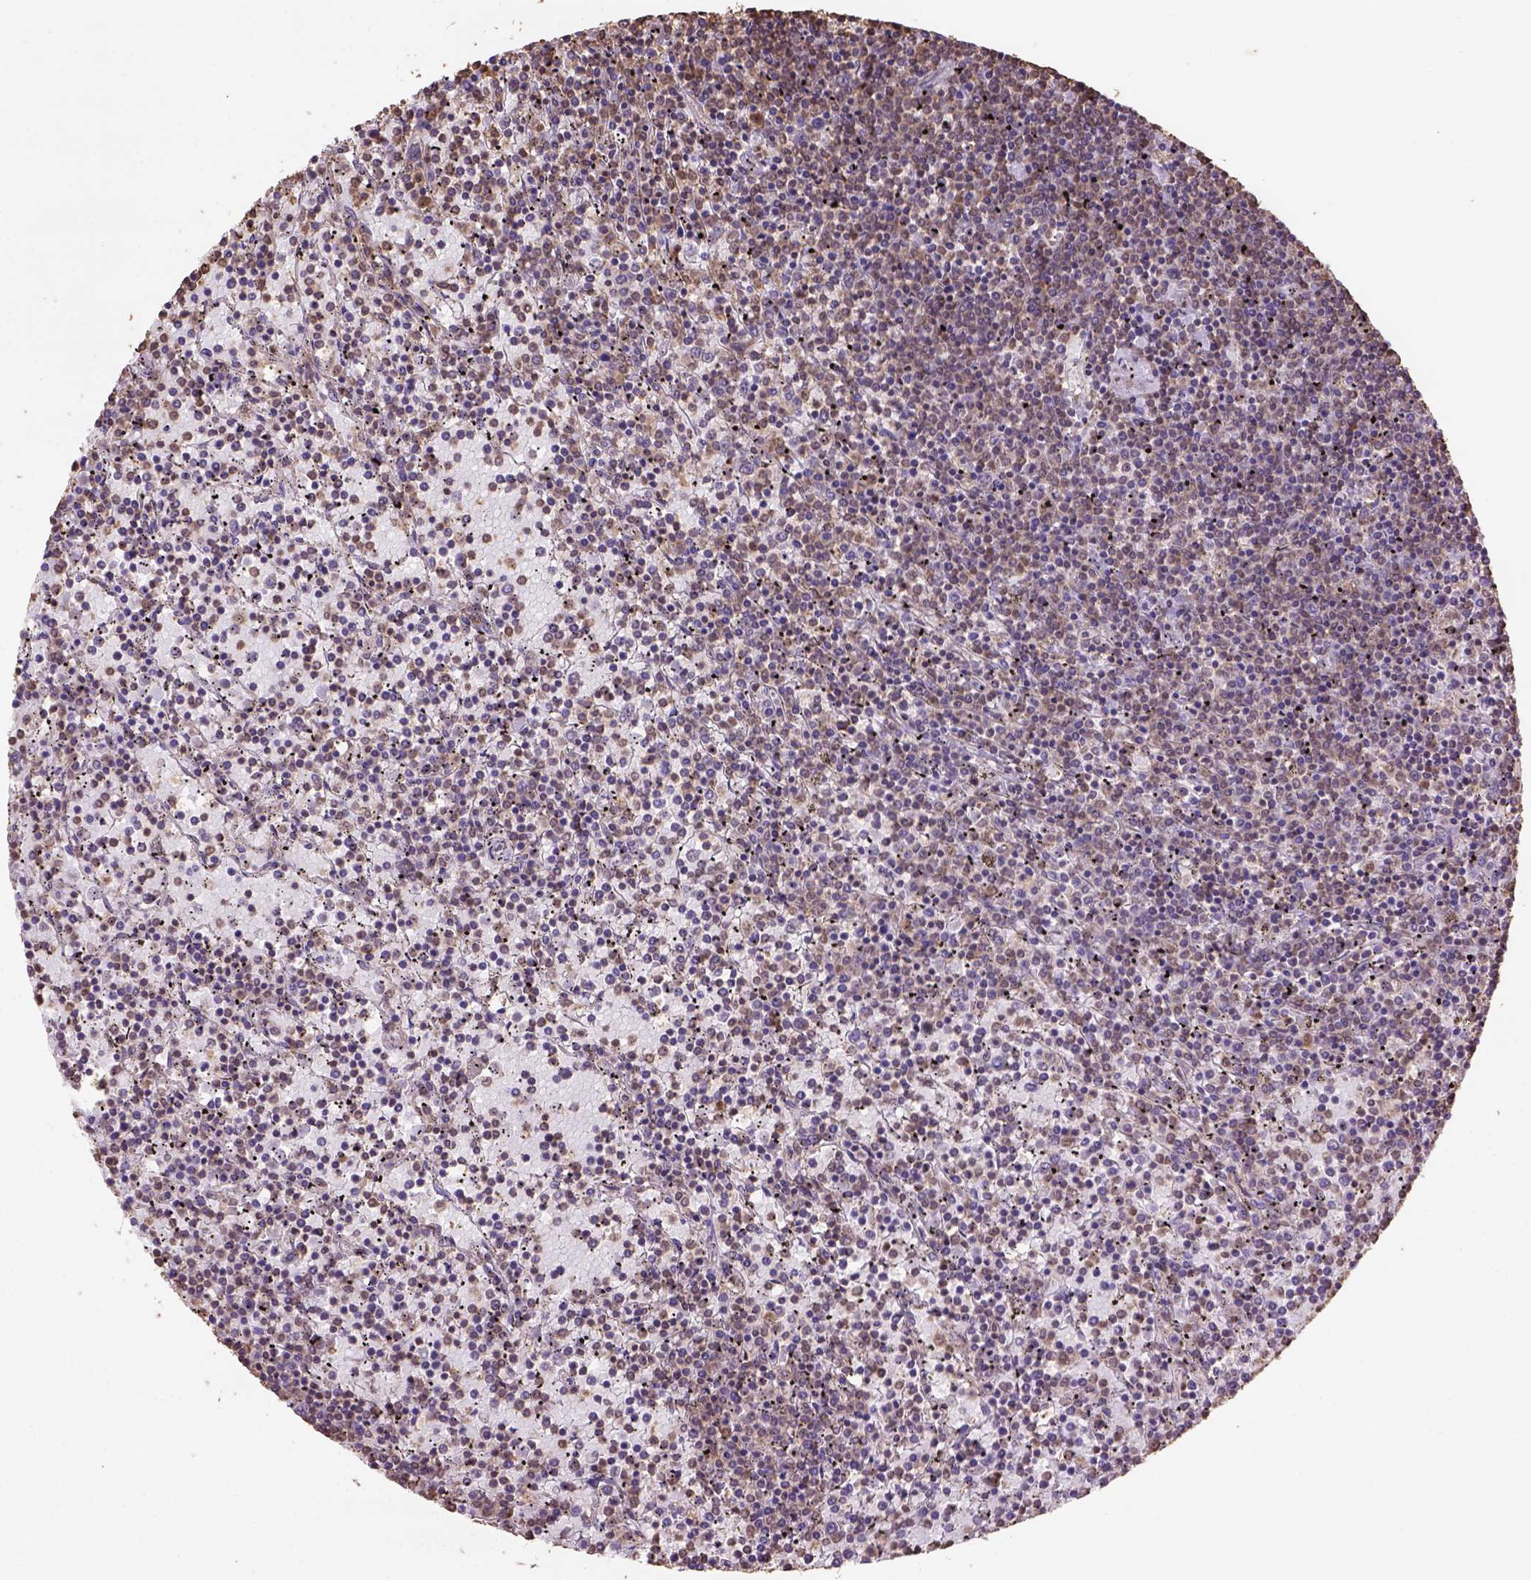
{"staining": {"intensity": "weak", "quantity": "<25%", "location": "nuclear"}, "tissue": "lymphoma", "cell_type": "Tumor cells", "image_type": "cancer", "snomed": [{"axis": "morphology", "description": "Malignant lymphoma, non-Hodgkin's type, Low grade"}, {"axis": "topography", "description": "Spleen"}], "caption": "Immunohistochemistry (IHC) micrograph of neoplastic tissue: human lymphoma stained with DAB displays no significant protein positivity in tumor cells.", "gene": "CSTF2T", "patient": {"sex": "female", "age": 77}}